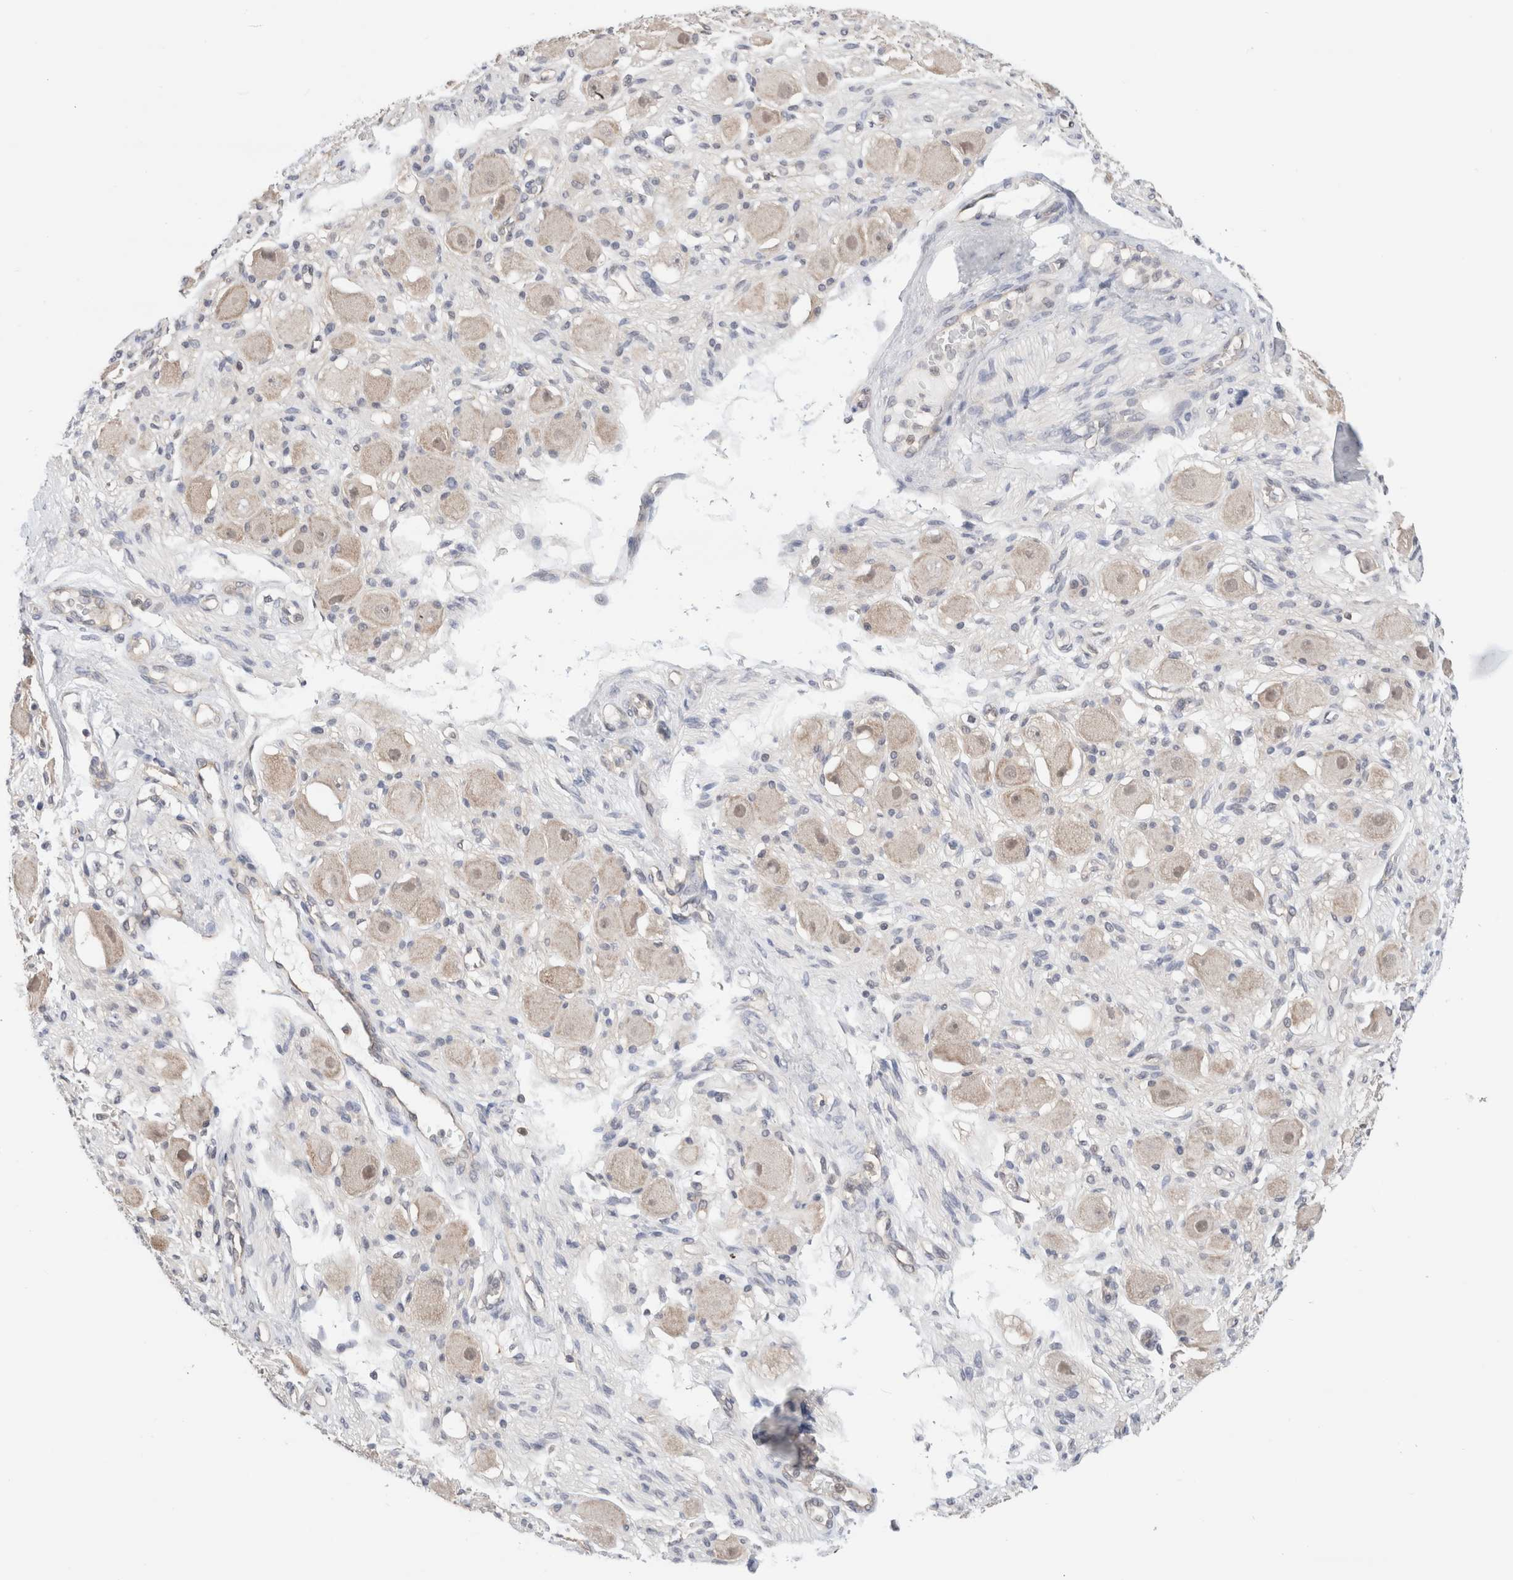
{"staining": {"intensity": "negative", "quantity": "none", "location": "none"}, "tissue": "adipose tissue", "cell_type": "Adipocytes", "image_type": "normal", "snomed": [{"axis": "morphology", "description": "Normal tissue, NOS"}, {"axis": "topography", "description": "Kidney"}, {"axis": "topography", "description": "Peripheral nerve tissue"}], "caption": "Adipocytes are negative for protein expression in unremarkable human adipose tissue. (Stains: DAB (3,3'-diaminobenzidine) immunohistochemistry with hematoxylin counter stain, Microscopy: brightfield microscopy at high magnification).", "gene": "C17orf97", "patient": {"sex": "male", "age": 7}}